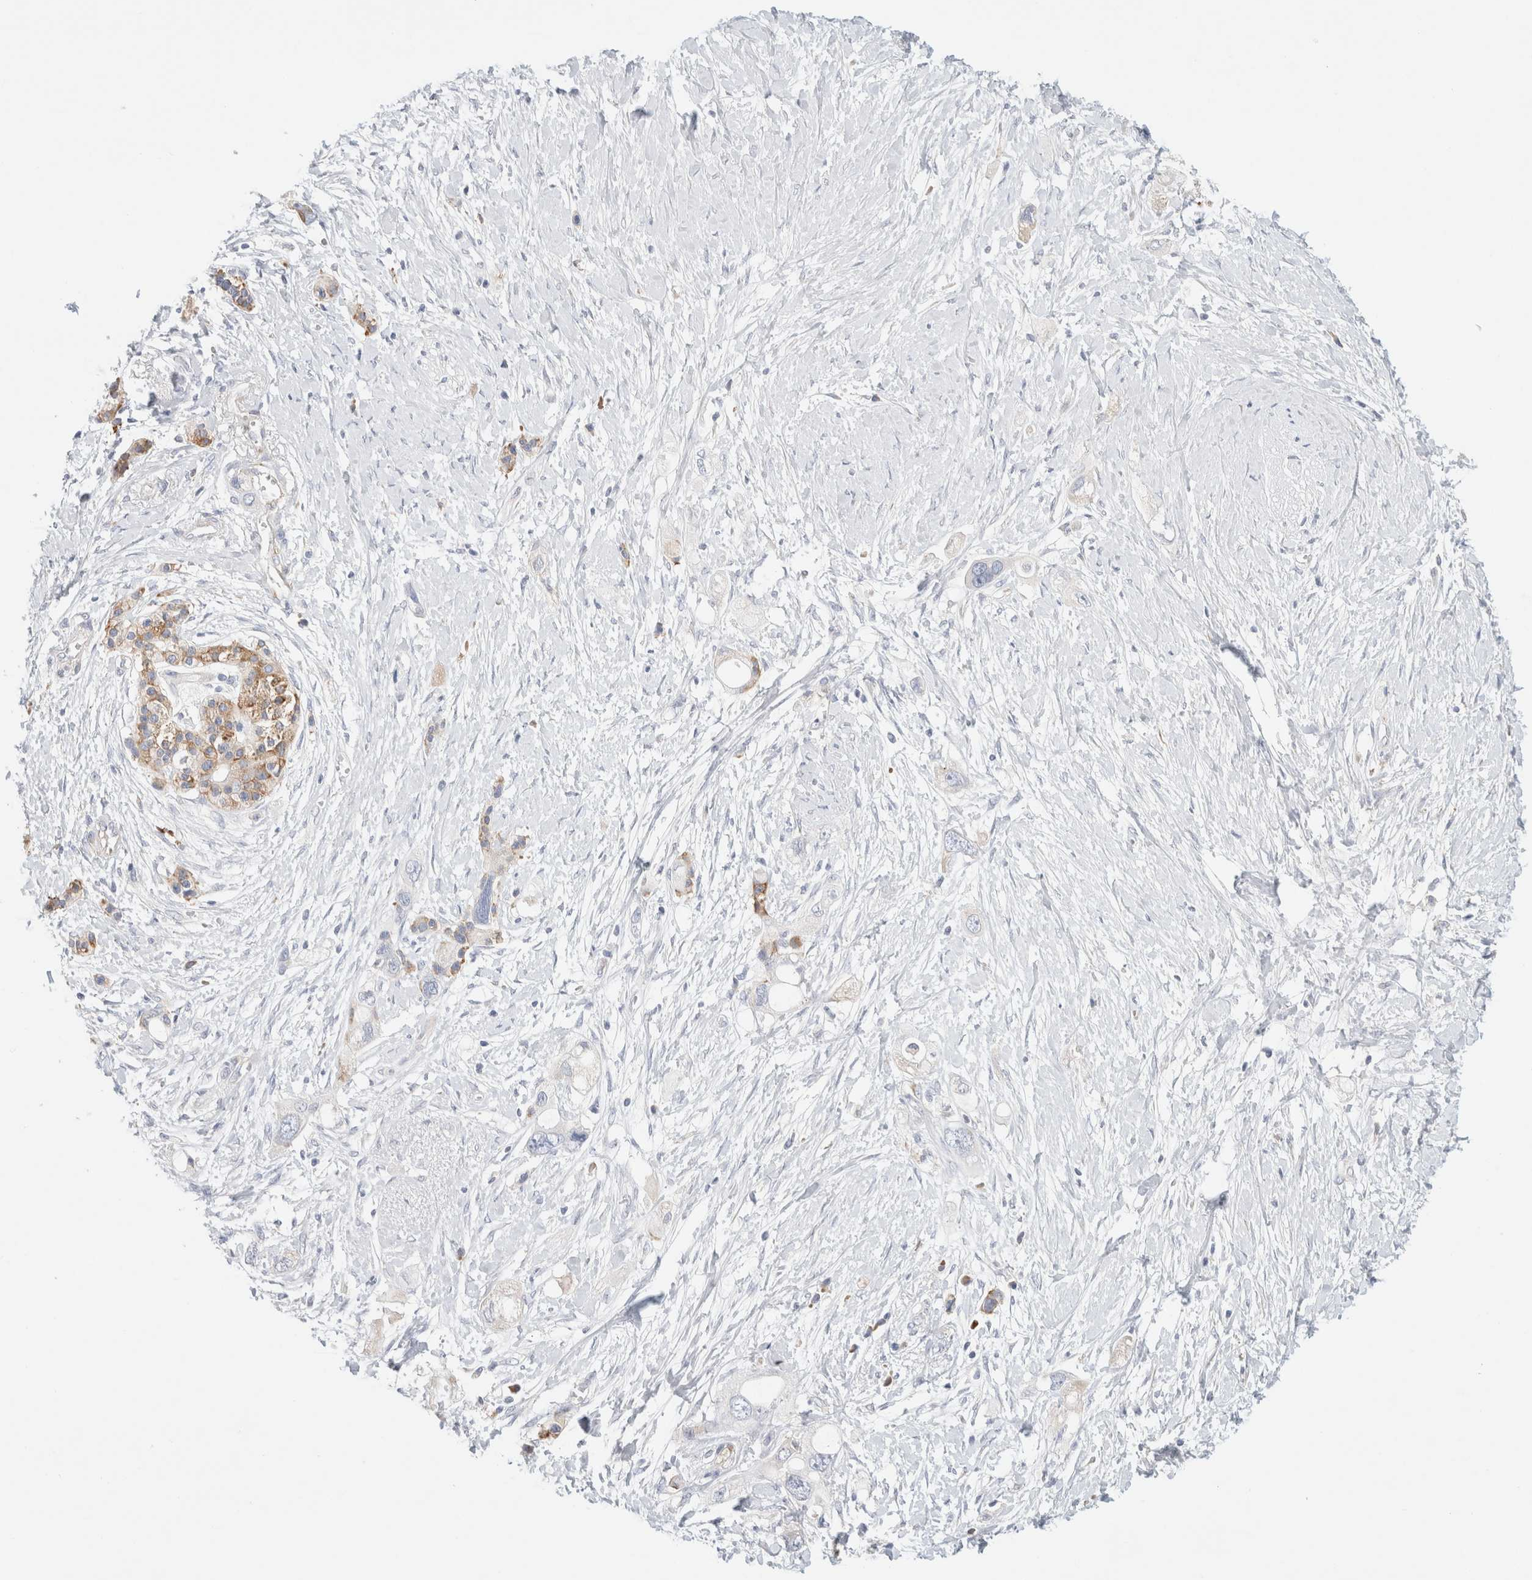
{"staining": {"intensity": "negative", "quantity": "none", "location": "none"}, "tissue": "pancreatic cancer", "cell_type": "Tumor cells", "image_type": "cancer", "snomed": [{"axis": "morphology", "description": "Adenocarcinoma, NOS"}, {"axis": "topography", "description": "Pancreas"}], "caption": "DAB (3,3'-diaminobenzidine) immunohistochemical staining of pancreatic cancer displays no significant staining in tumor cells. (Stains: DAB (3,3'-diaminobenzidine) immunohistochemistry (IHC) with hematoxylin counter stain, Microscopy: brightfield microscopy at high magnification).", "gene": "CSK", "patient": {"sex": "female", "age": 56}}